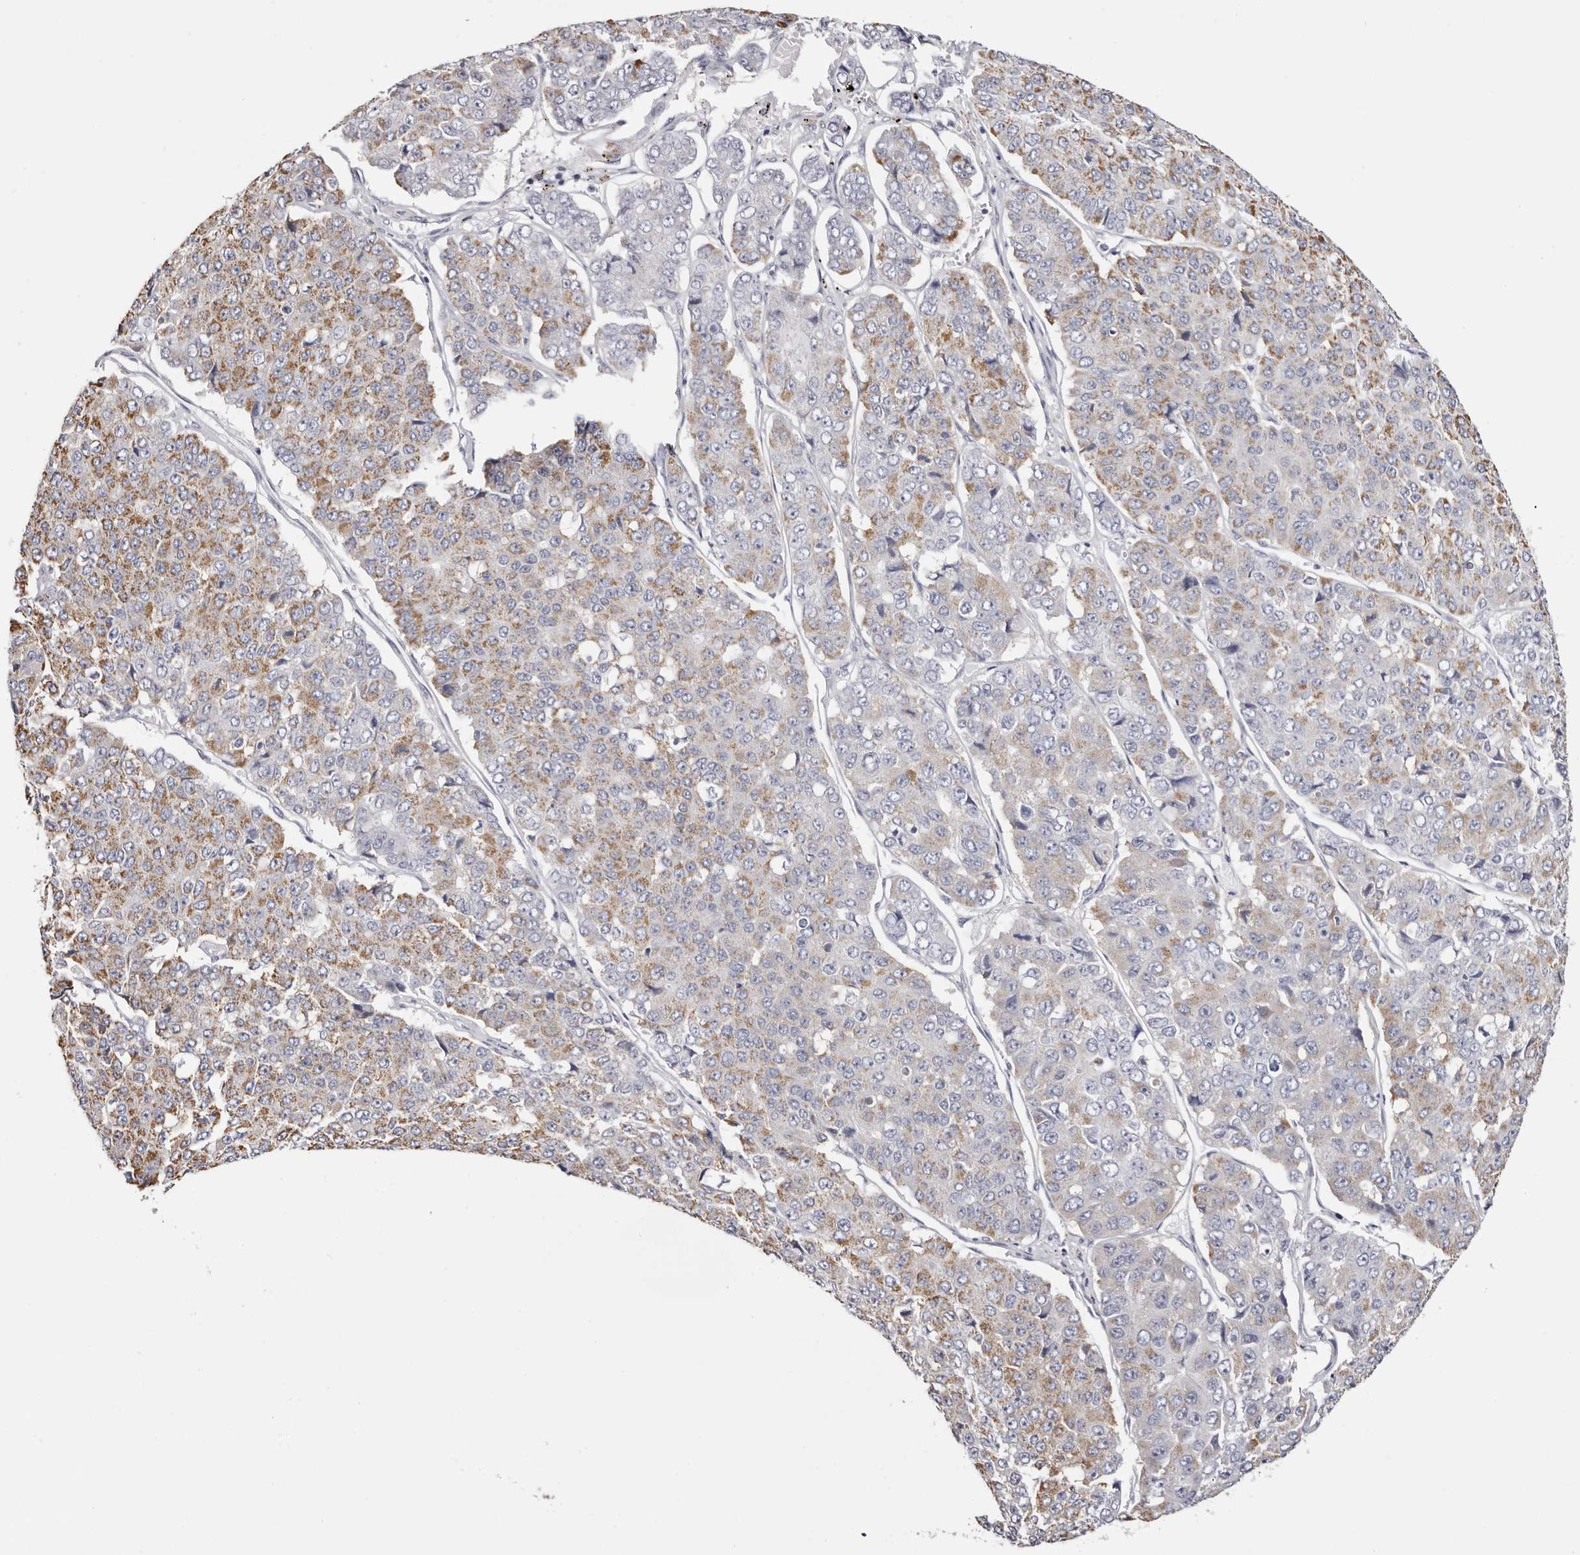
{"staining": {"intensity": "moderate", "quantity": "25%-75%", "location": "cytoplasmic/membranous"}, "tissue": "pancreatic cancer", "cell_type": "Tumor cells", "image_type": "cancer", "snomed": [{"axis": "morphology", "description": "Adenocarcinoma, NOS"}, {"axis": "topography", "description": "Pancreas"}], "caption": "Immunohistochemistry histopathology image of human pancreatic cancer (adenocarcinoma) stained for a protein (brown), which reveals medium levels of moderate cytoplasmic/membranous staining in approximately 25%-75% of tumor cells.", "gene": "ROM1", "patient": {"sex": "male", "age": 50}}